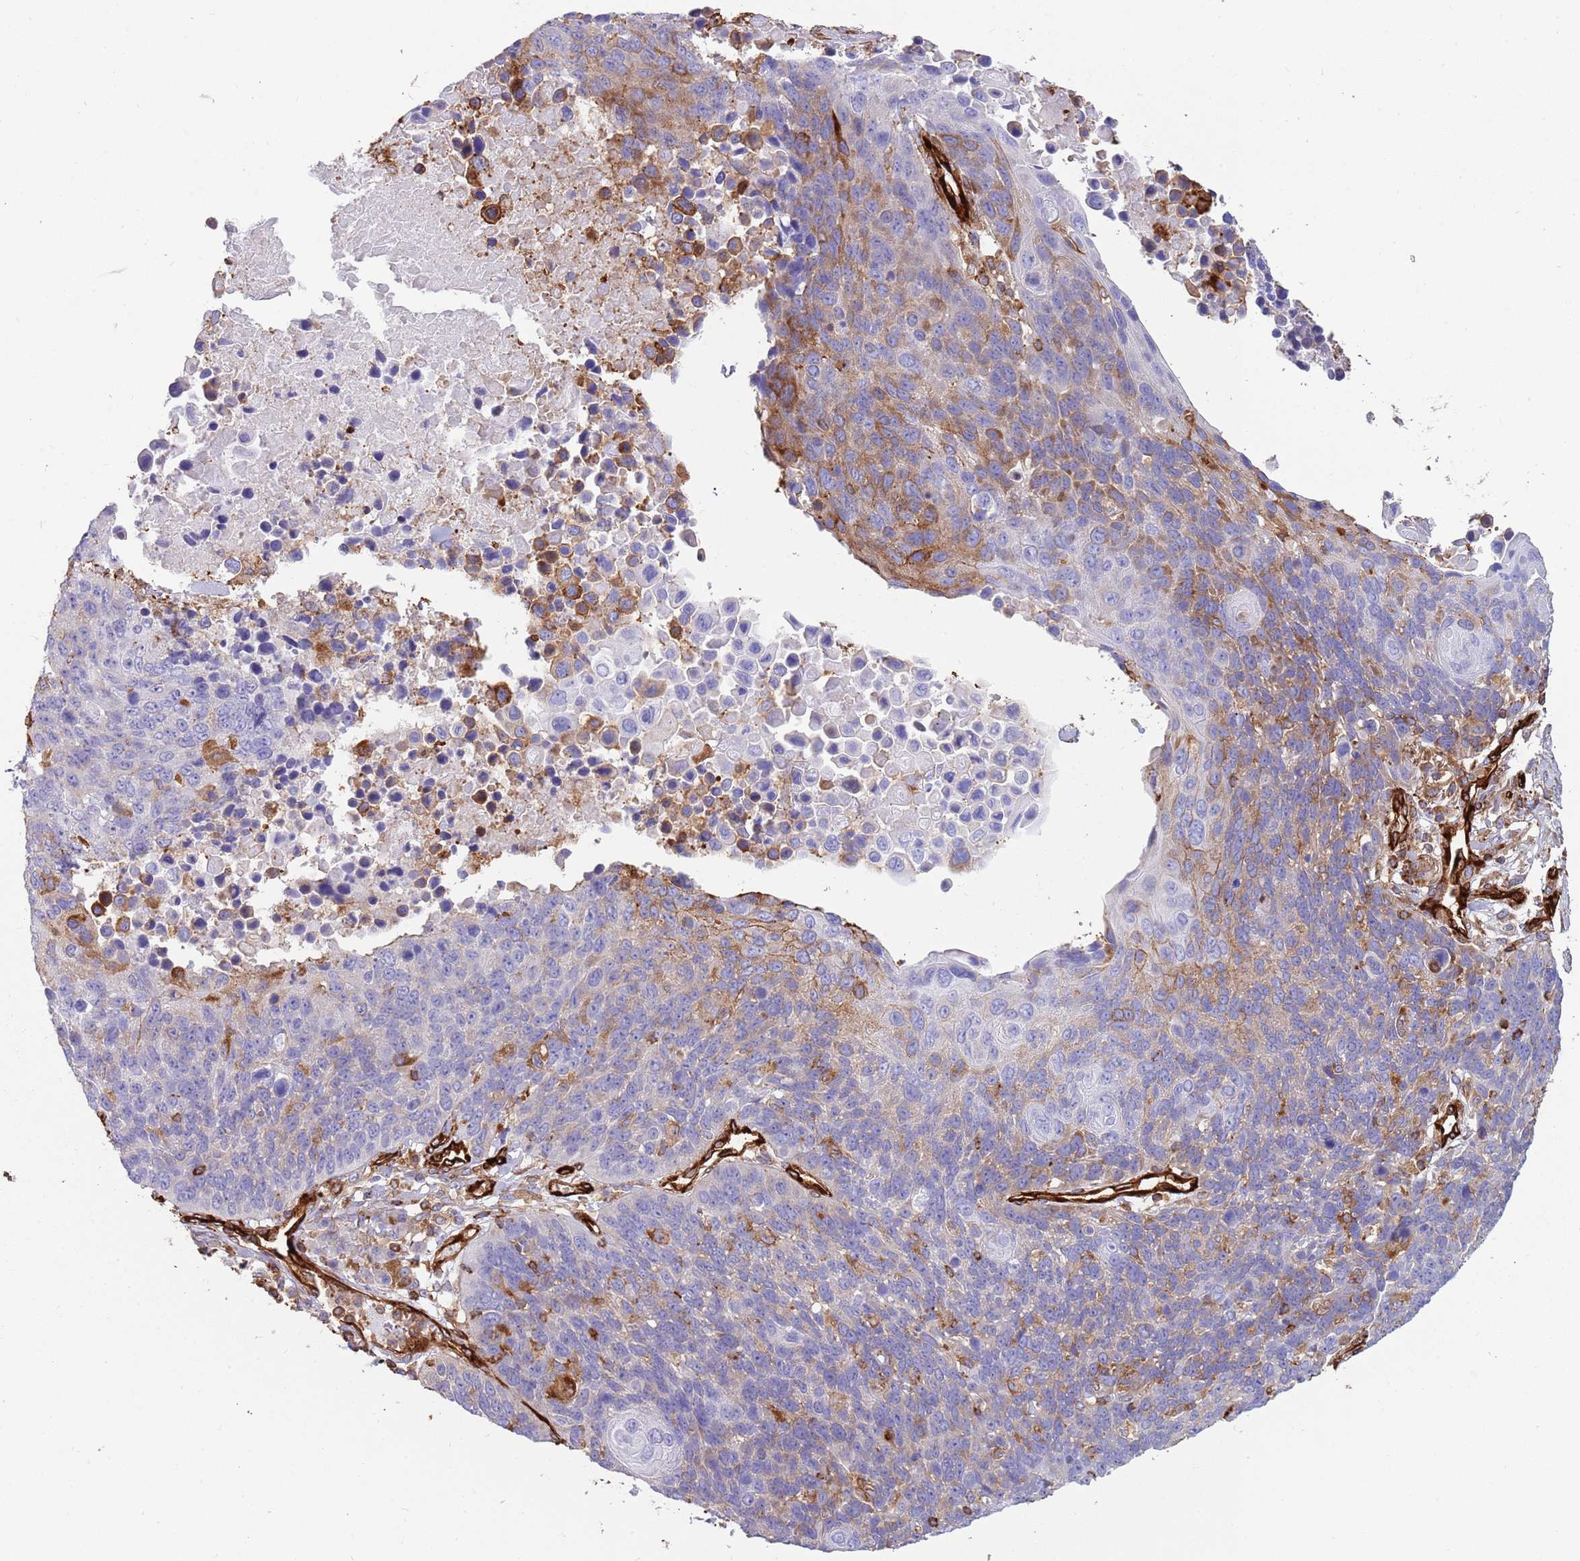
{"staining": {"intensity": "moderate", "quantity": "<25%", "location": "cytoplasmic/membranous"}, "tissue": "lung cancer", "cell_type": "Tumor cells", "image_type": "cancer", "snomed": [{"axis": "morphology", "description": "Normal tissue, NOS"}, {"axis": "morphology", "description": "Squamous cell carcinoma, NOS"}, {"axis": "topography", "description": "Lymph node"}, {"axis": "topography", "description": "Lung"}], "caption": "This micrograph exhibits immunohistochemistry (IHC) staining of human squamous cell carcinoma (lung), with low moderate cytoplasmic/membranous staining in approximately <25% of tumor cells.", "gene": "KBTBD7", "patient": {"sex": "male", "age": 66}}